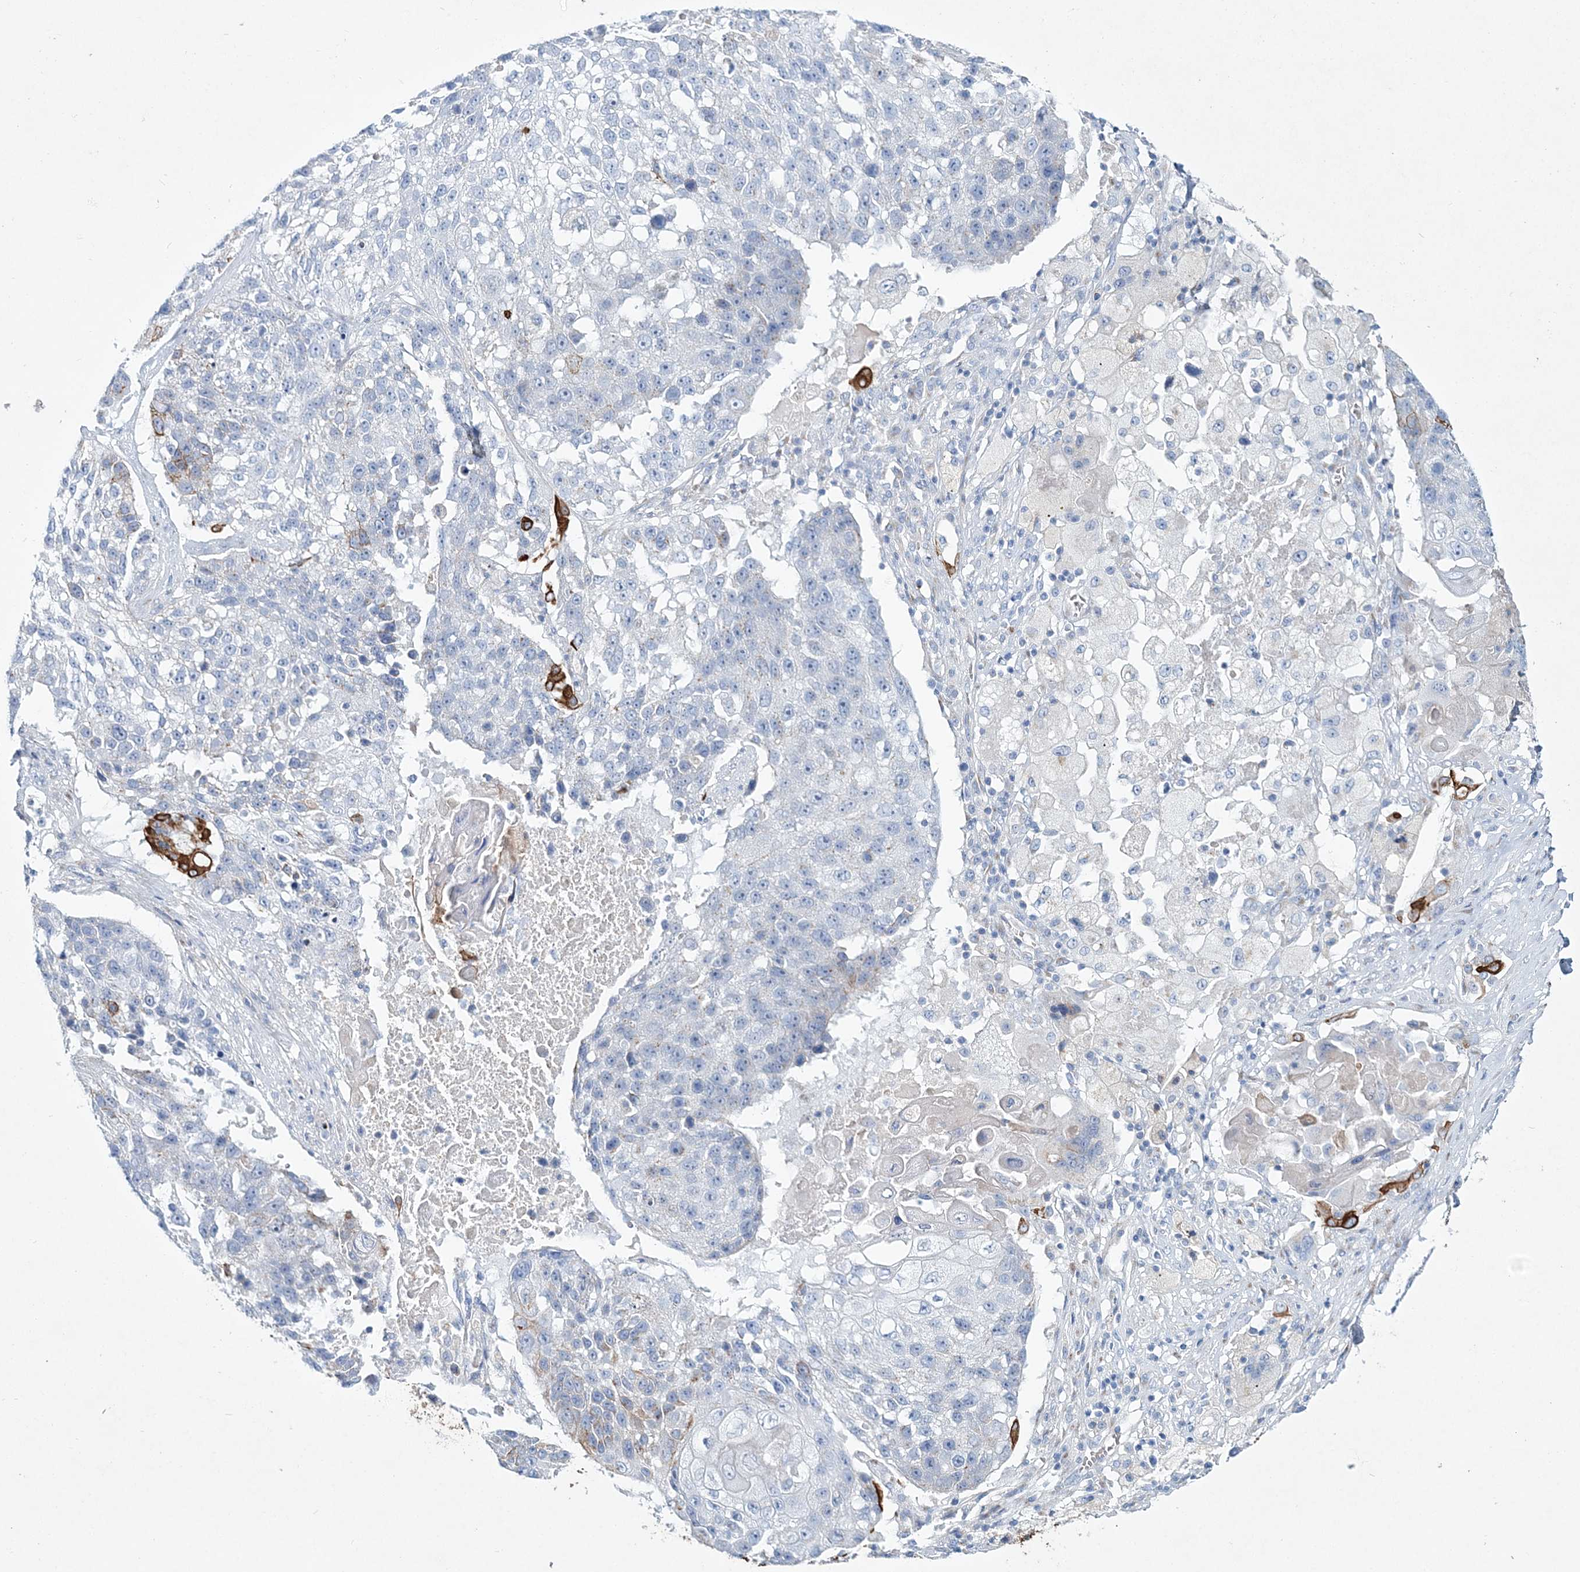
{"staining": {"intensity": "strong", "quantity": "<25%", "location": "cytoplasmic/membranous"}, "tissue": "lung cancer", "cell_type": "Tumor cells", "image_type": "cancer", "snomed": [{"axis": "morphology", "description": "Squamous cell carcinoma, NOS"}, {"axis": "topography", "description": "Lung"}], "caption": "Protein analysis of lung cancer (squamous cell carcinoma) tissue exhibits strong cytoplasmic/membranous positivity in approximately <25% of tumor cells.", "gene": "ADGRL1", "patient": {"sex": "male", "age": 61}}